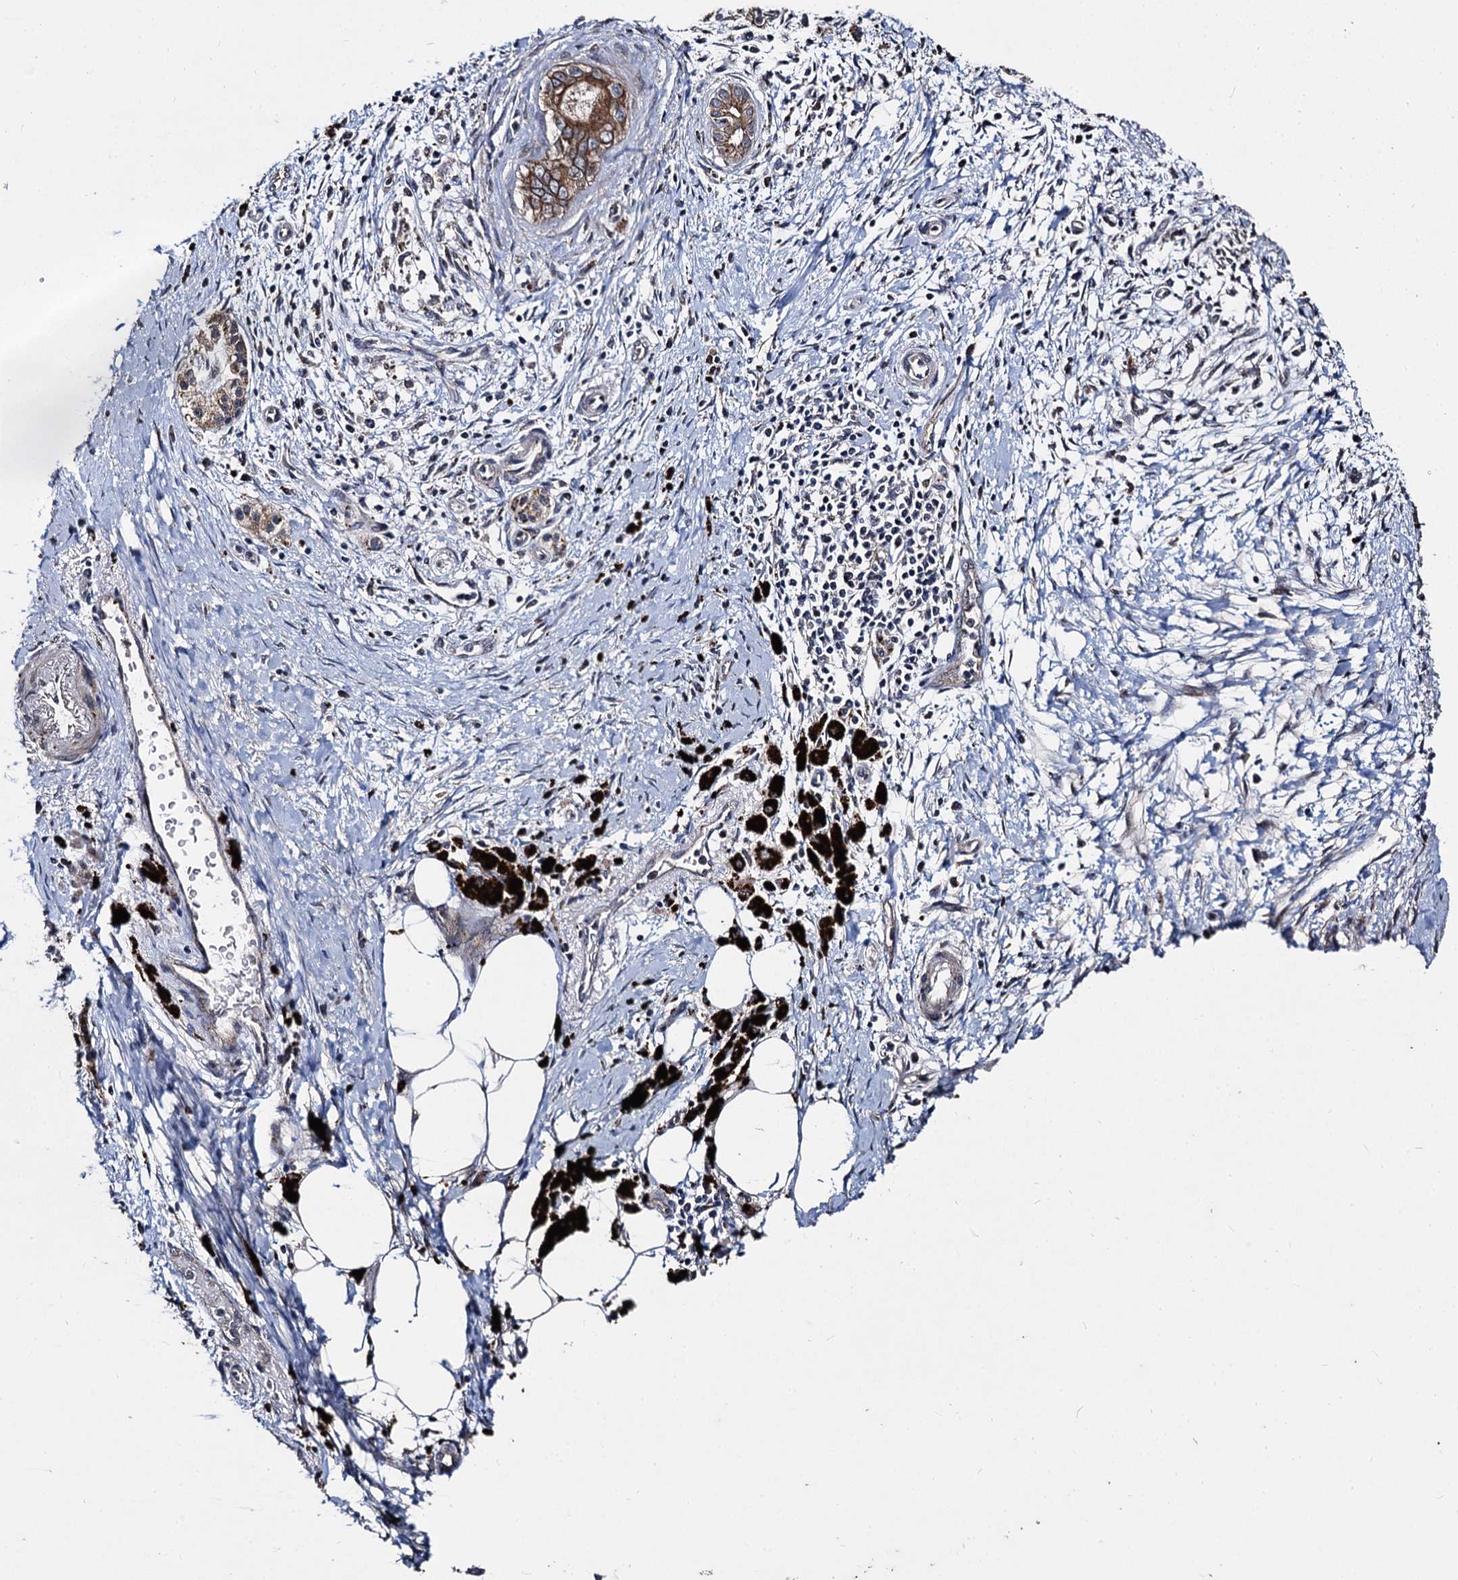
{"staining": {"intensity": "moderate", "quantity": ">75%", "location": "cytoplasmic/membranous"}, "tissue": "pancreatic cancer", "cell_type": "Tumor cells", "image_type": "cancer", "snomed": [{"axis": "morphology", "description": "Adenocarcinoma, NOS"}, {"axis": "topography", "description": "Pancreas"}], "caption": "This is a photomicrograph of immunohistochemistry (IHC) staining of pancreatic cancer (adenocarcinoma), which shows moderate positivity in the cytoplasmic/membranous of tumor cells.", "gene": "BCL2L2", "patient": {"sex": "male", "age": 58}}